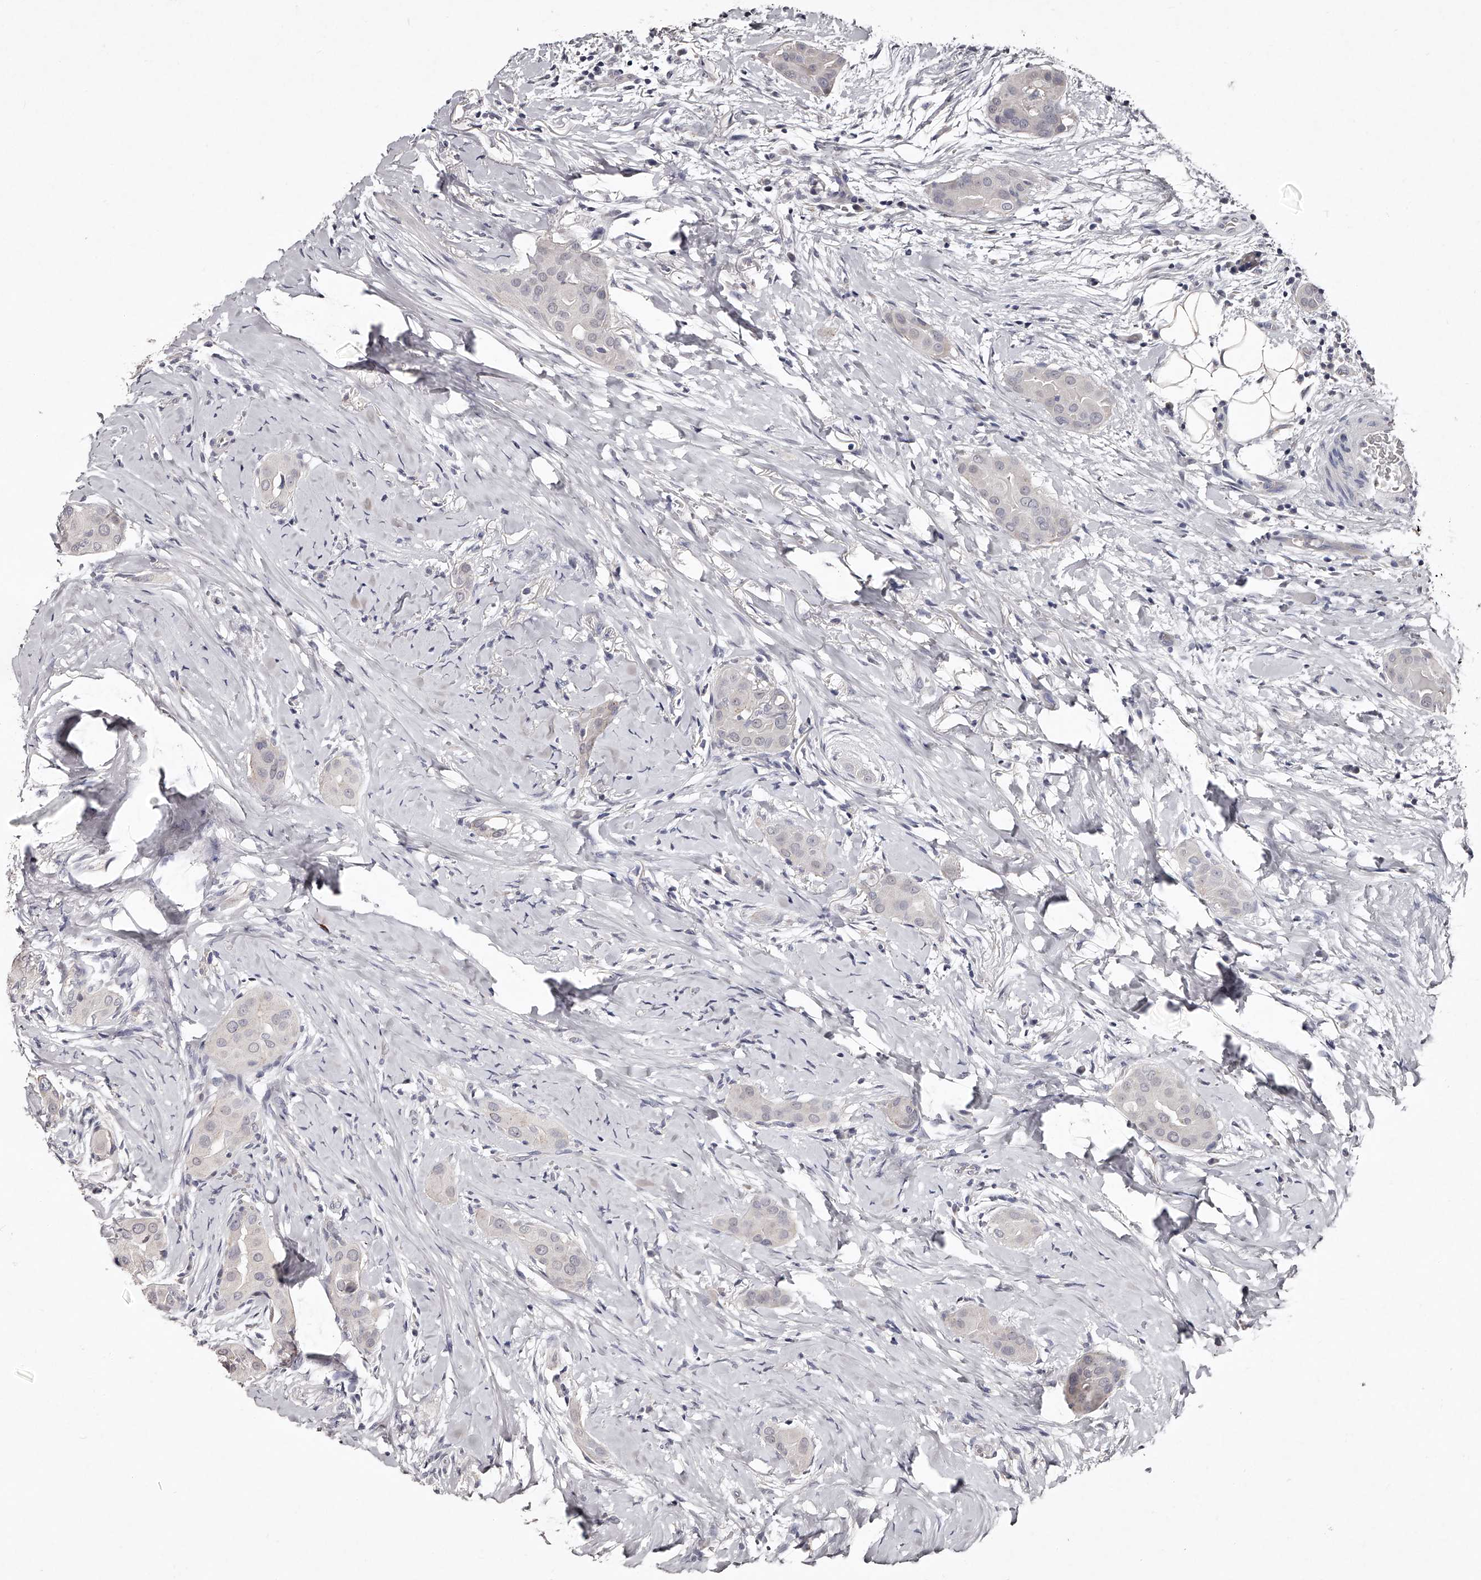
{"staining": {"intensity": "negative", "quantity": "none", "location": "none"}, "tissue": "thyroid cancer", "cell_type": "Tumor cells", "image_type": "cancer", "snomed": [{"axis": "morphology", "description": "Papillary adenocarcinoma, NOS"}, {"axis": "topography", "description": "Thyroid gland"}], "caption": "Thyroid papillary adenocarcinoma stained for a protein using immunohistochemistry (IHC) exhibits no positivity tumor cells.", "gene": "NT5DC1", "patient": {"sex": "male", "age": 33}}